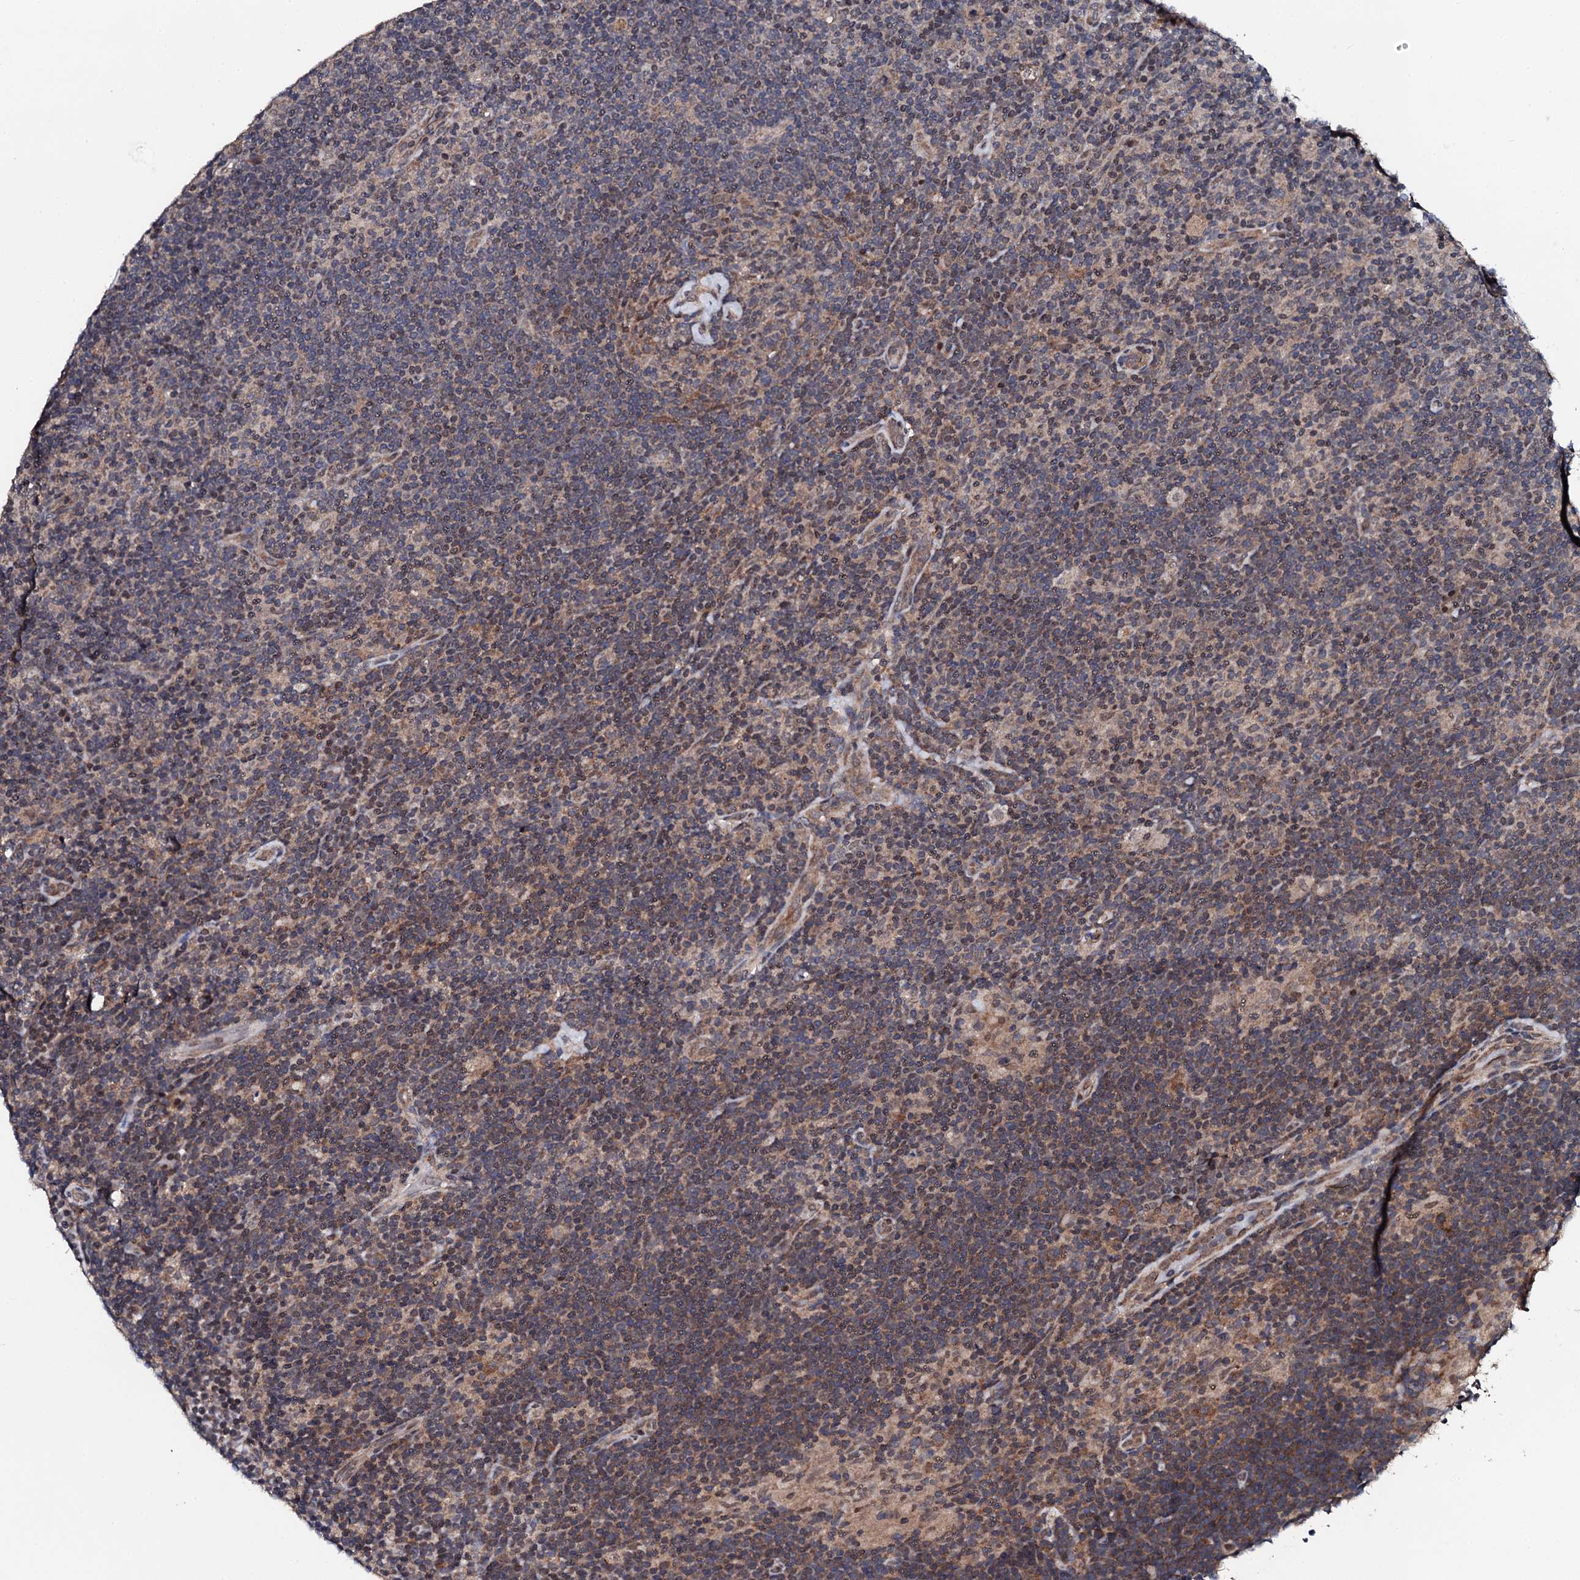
{"staining": {"intensity": "negative", "quantity": "none", "location": "none"}, "tissue": "lymphoma", "cell_type": "Tumor cells", "image_type": "cancer", "snomed": [{"axis": "morphology", "description": "Hodgkin's disease, NOS"}, {"axis": "topography", "description": "Lymph node"}], "caption": "Immunohistochemistry (IHC) of Hodgkin's disease reveals no positivity in tumor cells. (DAB (3,3'-diaminobenzidine) immunohistochemistry (IHC), high magnification).", "gene": "EDC3", "patient": {"sex": "female", "age": 57}}